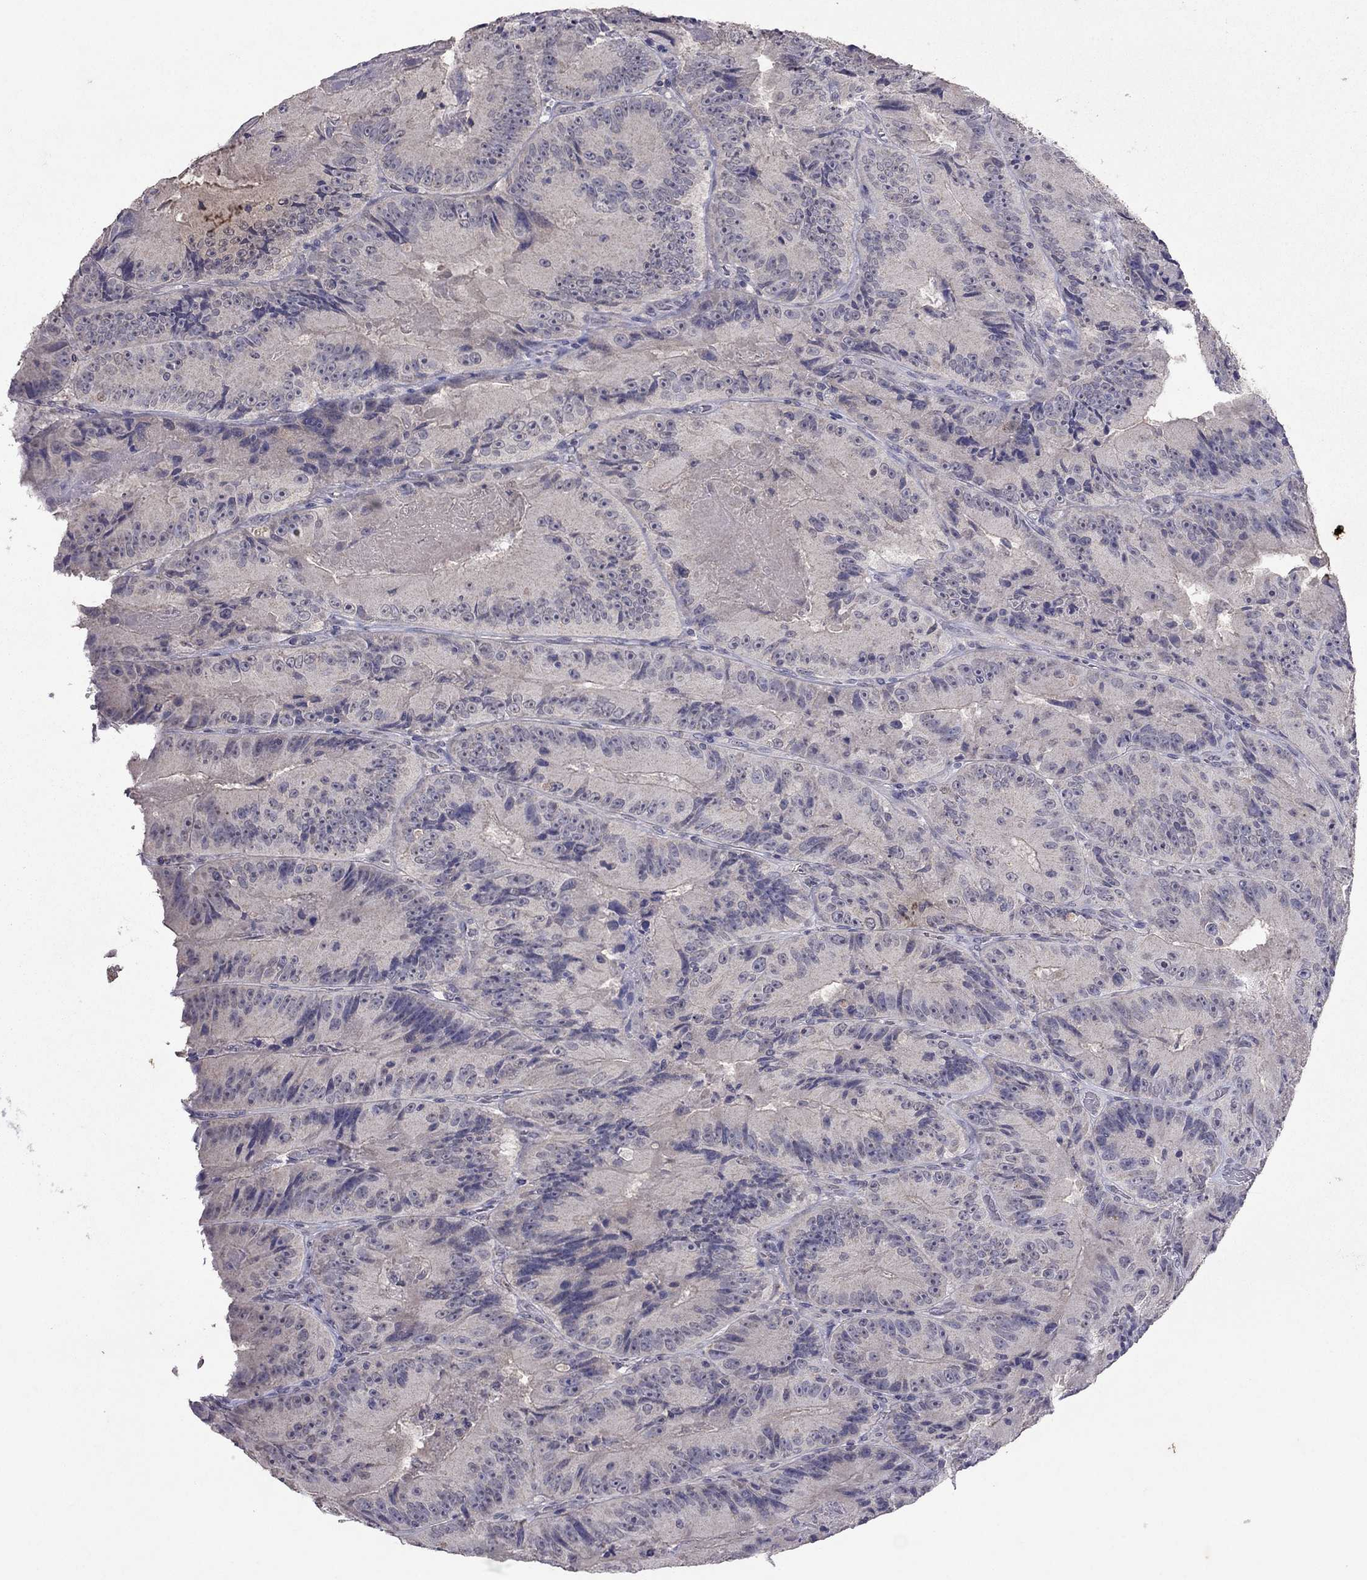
{"staining": {"intensity": "negative", "quantity": "none", "location": "none"}, "tissue": "colorectal cancer", "cell_type": "Tumor cells", "image_type": "cancer", "snomed": [{"axis": "morphology", "description": "Adenocarcinoma, NOS"}, {"axis": "topography", "description": "Colon"}], "caption": "Adenocarcinoma (colorectal) was stained to show a protein in brown. There is no significant positivity in tumor cells. (Stains: DAB immunohistochemistry with hematoxylin counter stain, Microscopy: brightfield microscopy at high magnification).", "gene": "FST", "patient": {"sex": "female", "age": 86}}